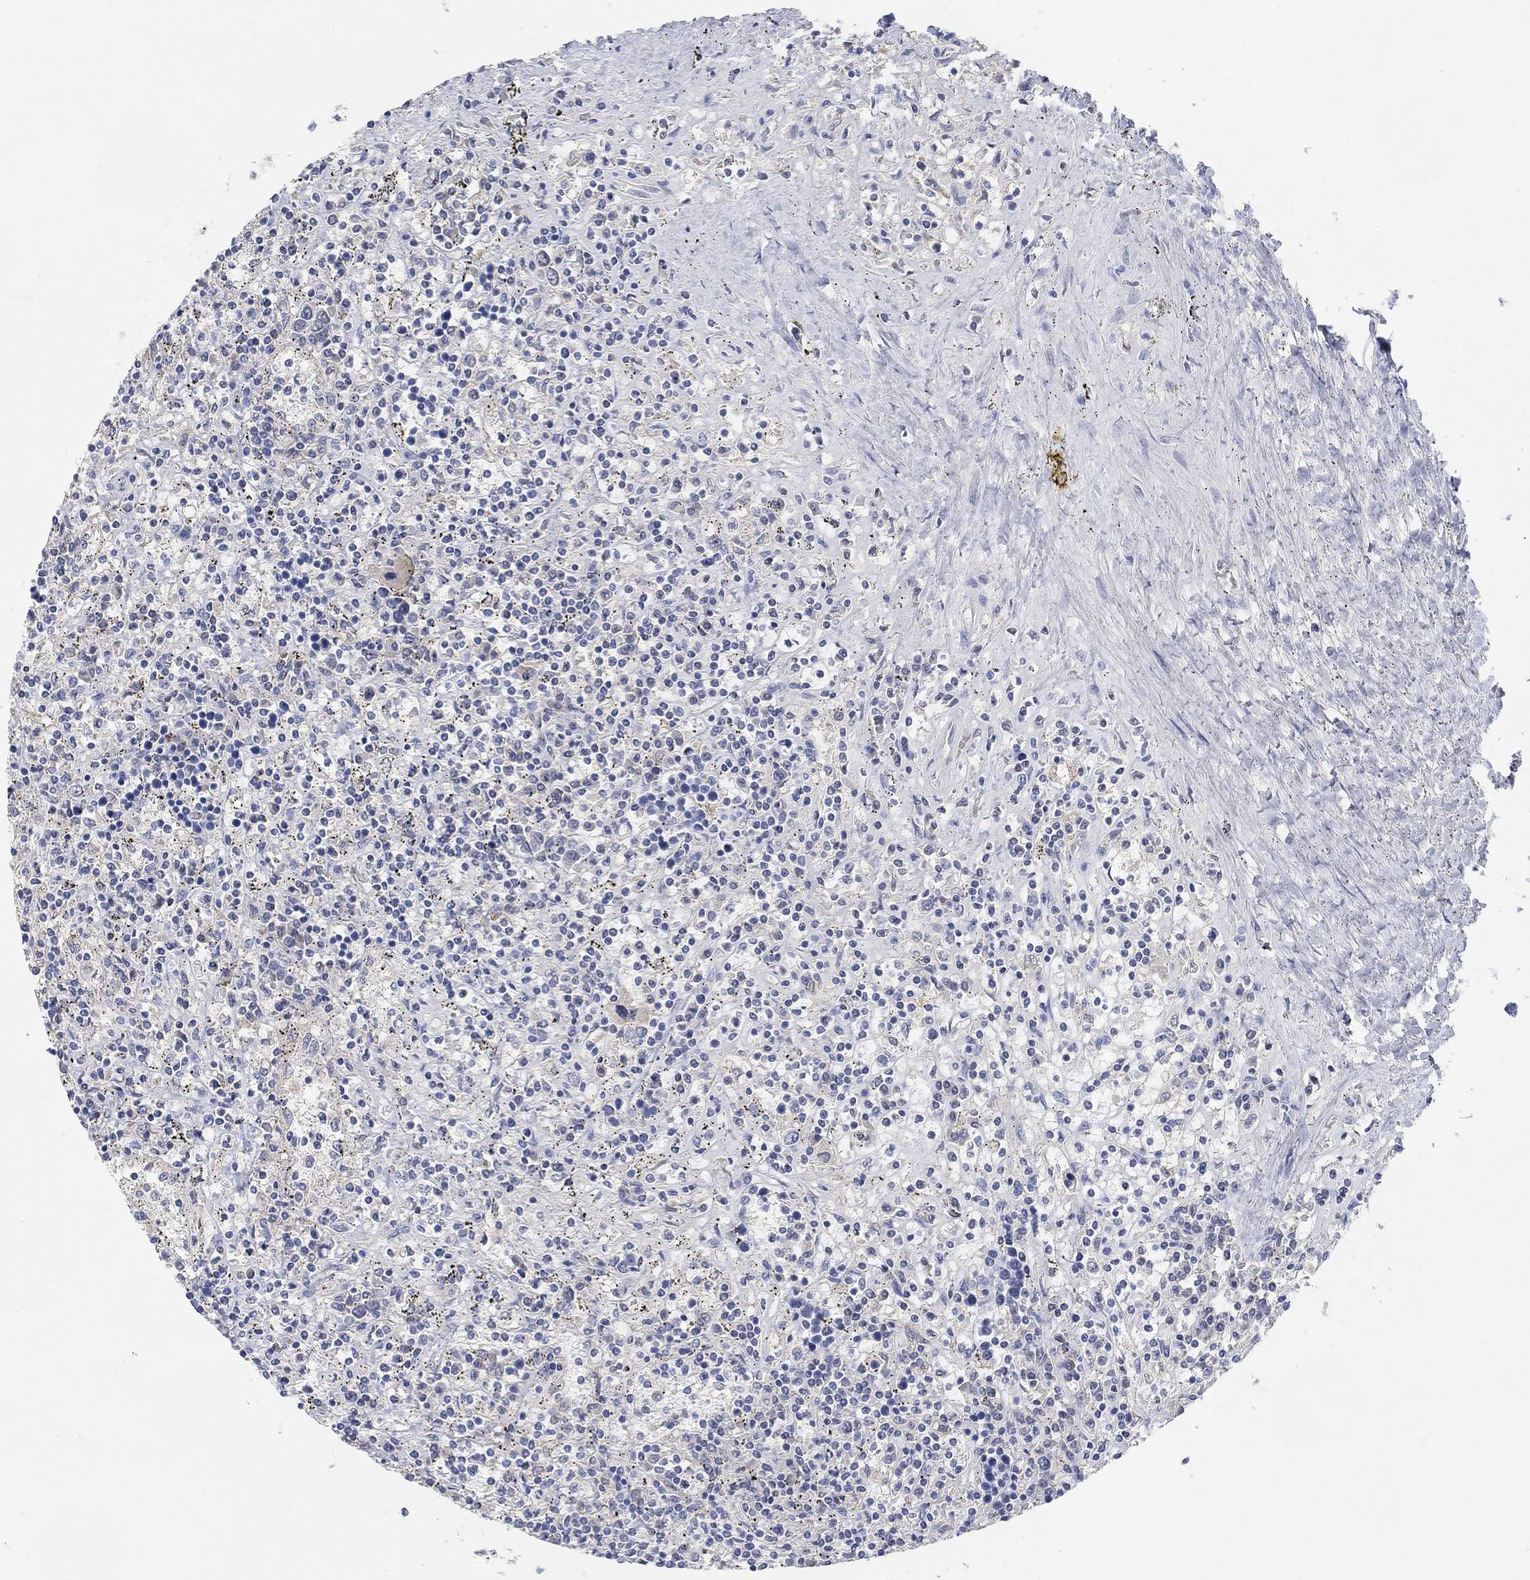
{"staining": {"intensity": "negative", "quantity": "none", "location": "none"}, "tissue": "lymphoma", "cell_type": "Tumor cells", "image_type": "cancer", "snomed": [{"axis": "morphology", "description": "Malignant lymphoma, non-Hodgkin's type, Low grade"}, {"axis": "topography", "description": "Spleen"}], "caption": "Tumor cells are negative for brown protein staining in low-grade malignant lymphoma, non-Hodgkin's type.", "gene": "HCRTR1", "patient": {"sex": "male", "age": 62}}